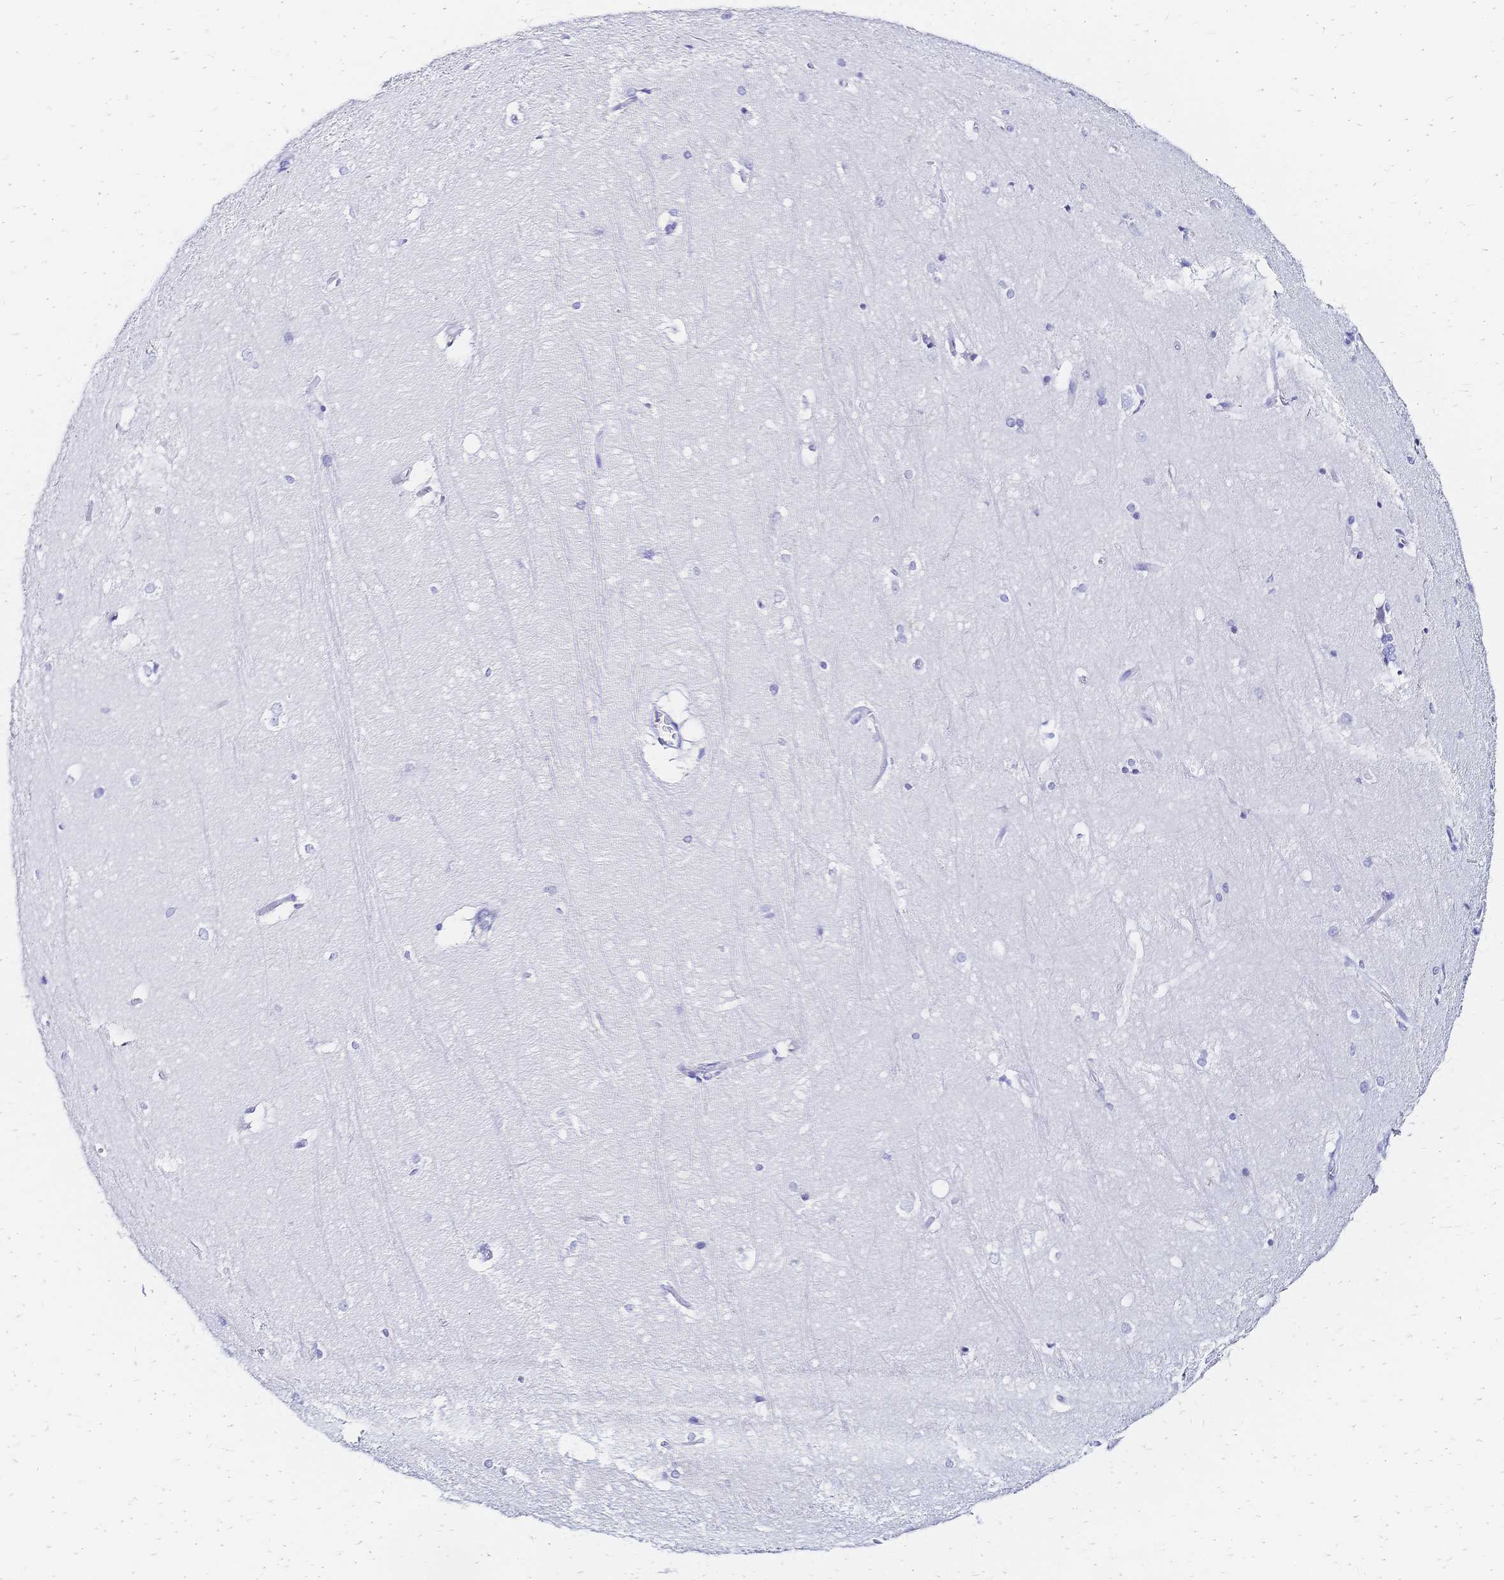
{"staining": {"intensity": "negative", "quantity": "none", "location": "none"}, "tissue": "hippocampus", "cell_type": "Glial cells", "image_type": "normal", "snomed": [{"axis": "morphology", "description": "Normal tissue, NOS"}, {"axis": "topography", "description": "Cerebral cortex"}, {"axis": "topography", "description": "Hippocampus"}], "caption": "Hippocampus was stained to show a protein in brown. There is no significant expression in glial cells. (DAB (3,3'-diaminobenzidine) IHC visualized using brightfield microscopy, high magnification).", "gene": "SLC5A1", "patient": {"sex": "female", "age": 19}}